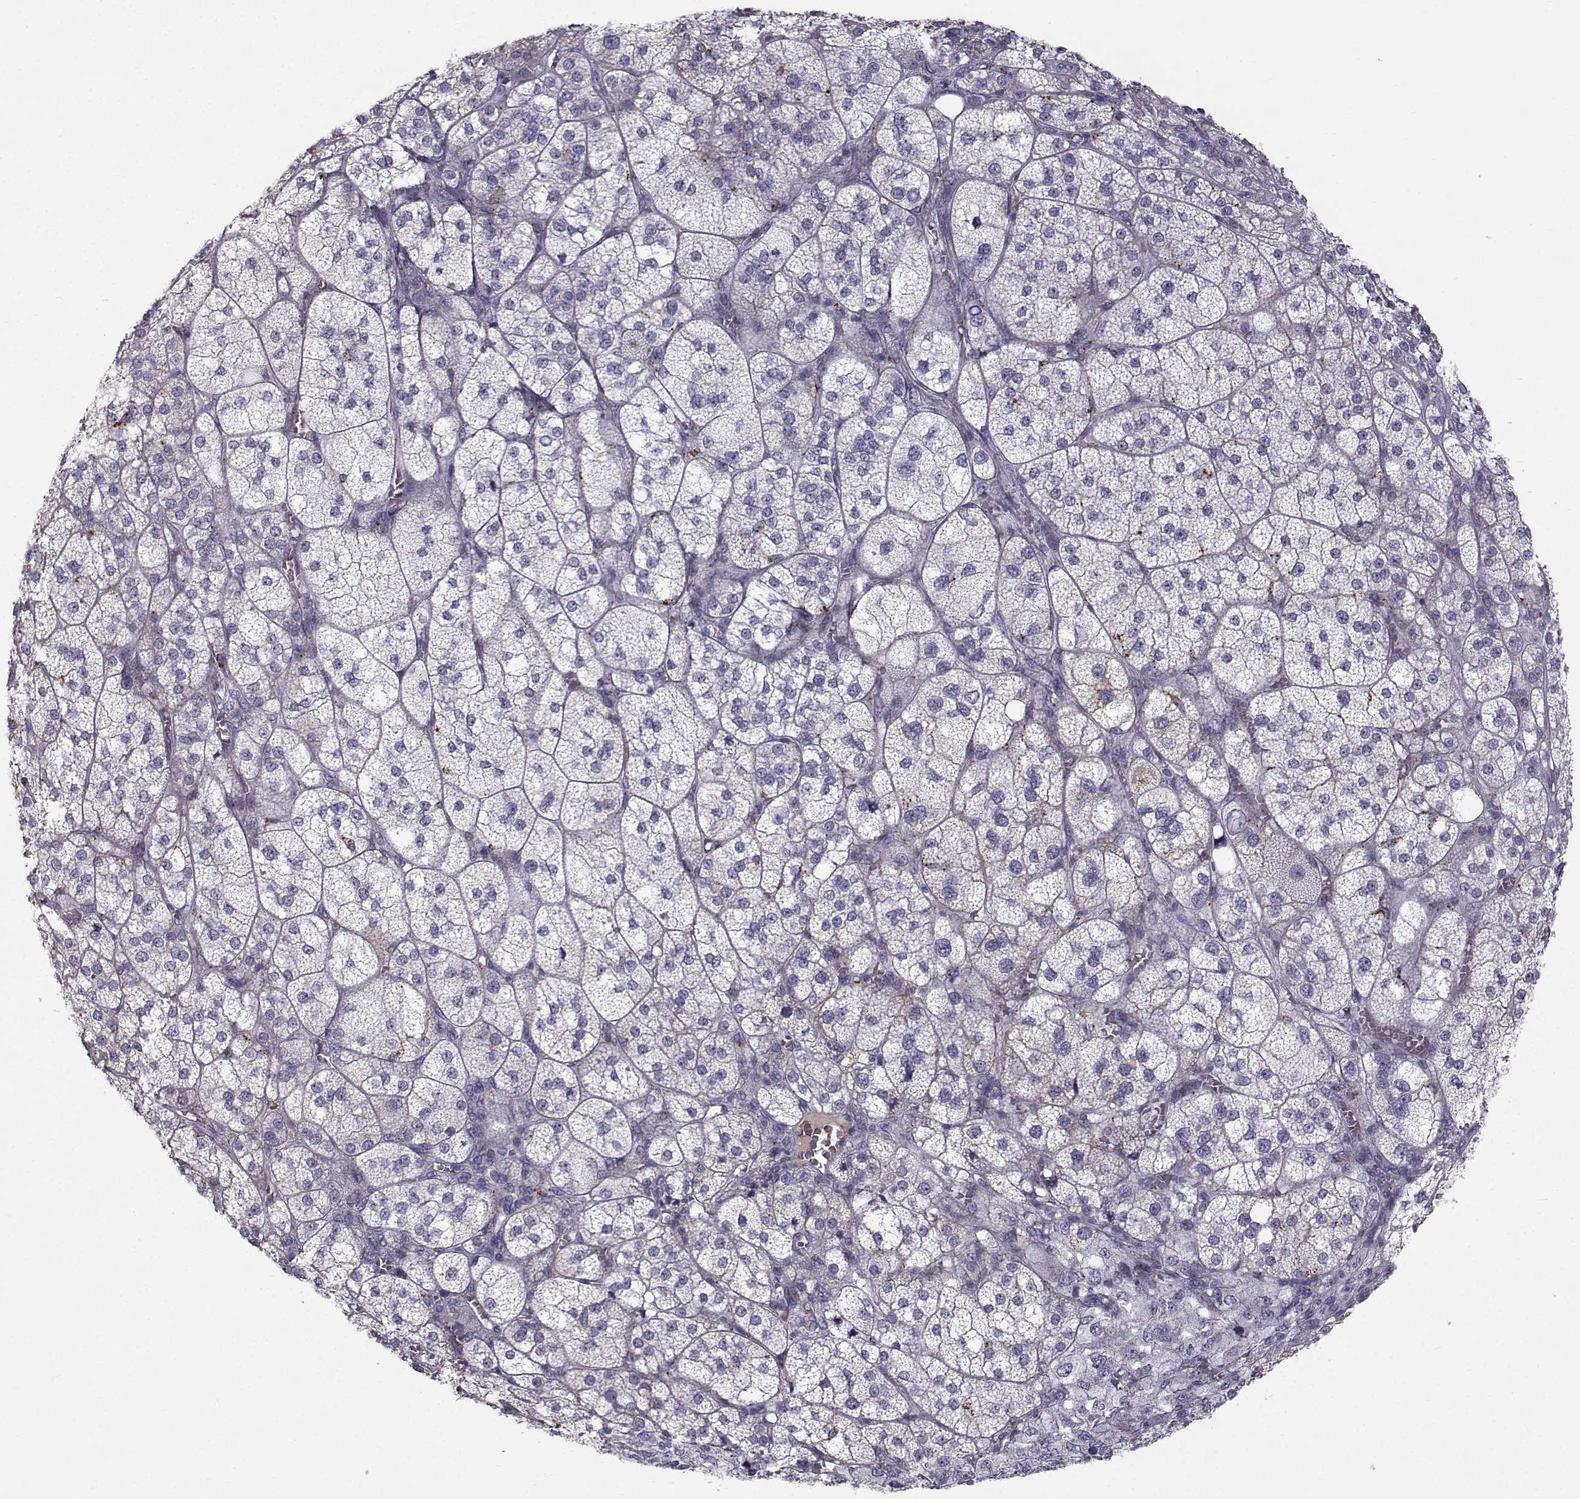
{"staining": {"intensity": "weak", "quantity": "<25%", "location": "cytoplasmic/membranous"}, "tissue": "adrenal gland", "cell_type": "Glandular cells", "image_type": "normal", "snomed": [{"axis": "morphology", "description": "Normal tissue, NOS"}, {"axis": "topography", "description": "Adrenal gland"}], "caption": "This is an immunohistochemistry (IHC) histopathology image of normal human adrenal gland. There is no positivity in glandular cells.", "gene": "CALCR", "patient": {"sex": "female", "age": 60}}